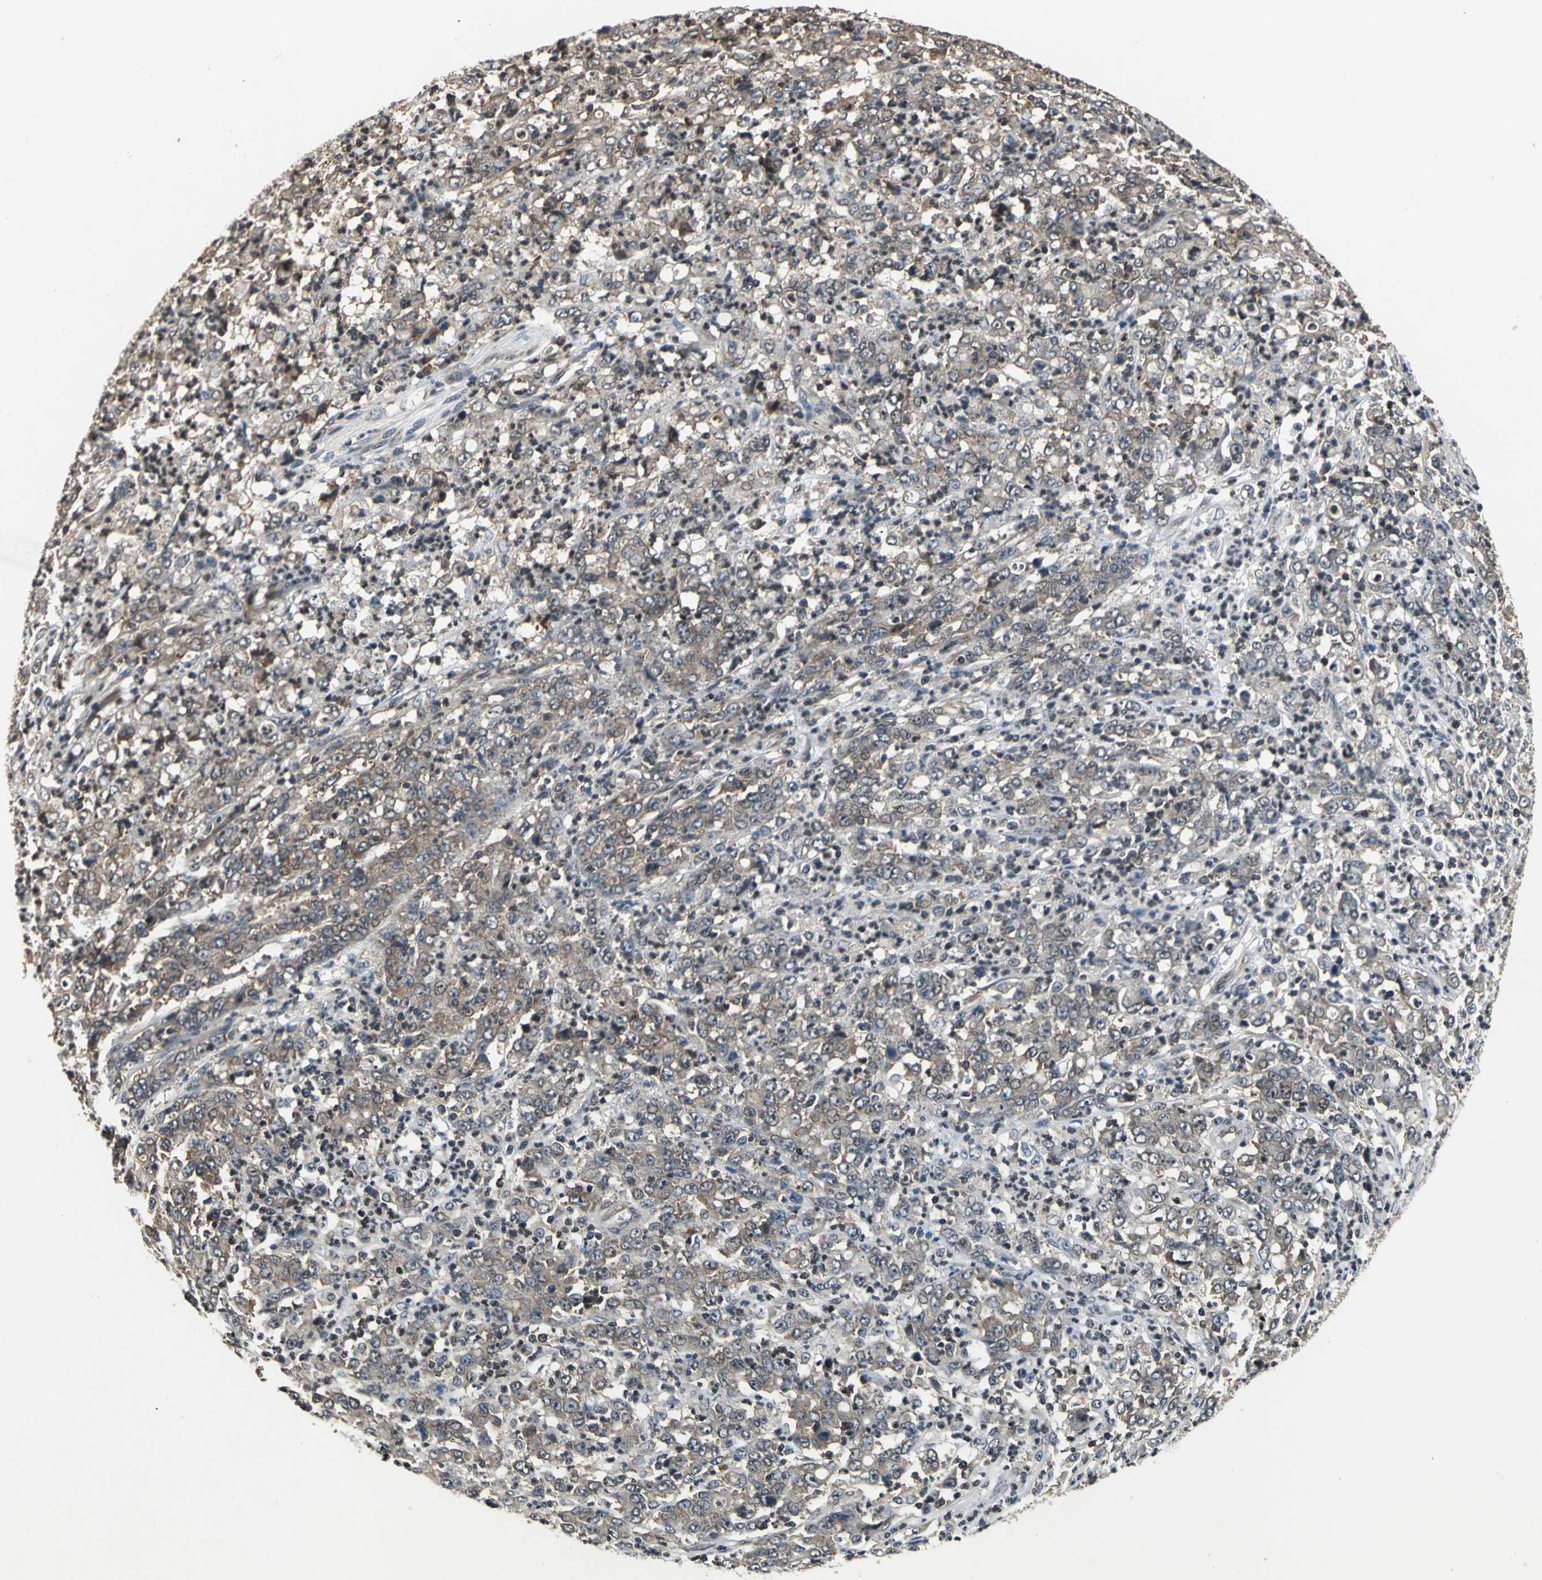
{"staining": {"intensity": "weak", "quantity": ">75%", "location": "cytoplasmic/membranous"}, "tissue": "stomach cancer", "cell_type": "Tumor cells", "image_type": "cancer", "snomed": [{"axis": "morphology", "description": "Adenocarcinoma, NOS"}, {"axis": "topography", "description": "Stomach, lower"}], "caption": "Protein analysis of adenocarcinoma (stomach) tissue shows weak cytoplasmic/membranous staining in approximately >75% of tumor cells.", "gene": "EIF2B2", "patient": {"sex": "female", "age": 71}}